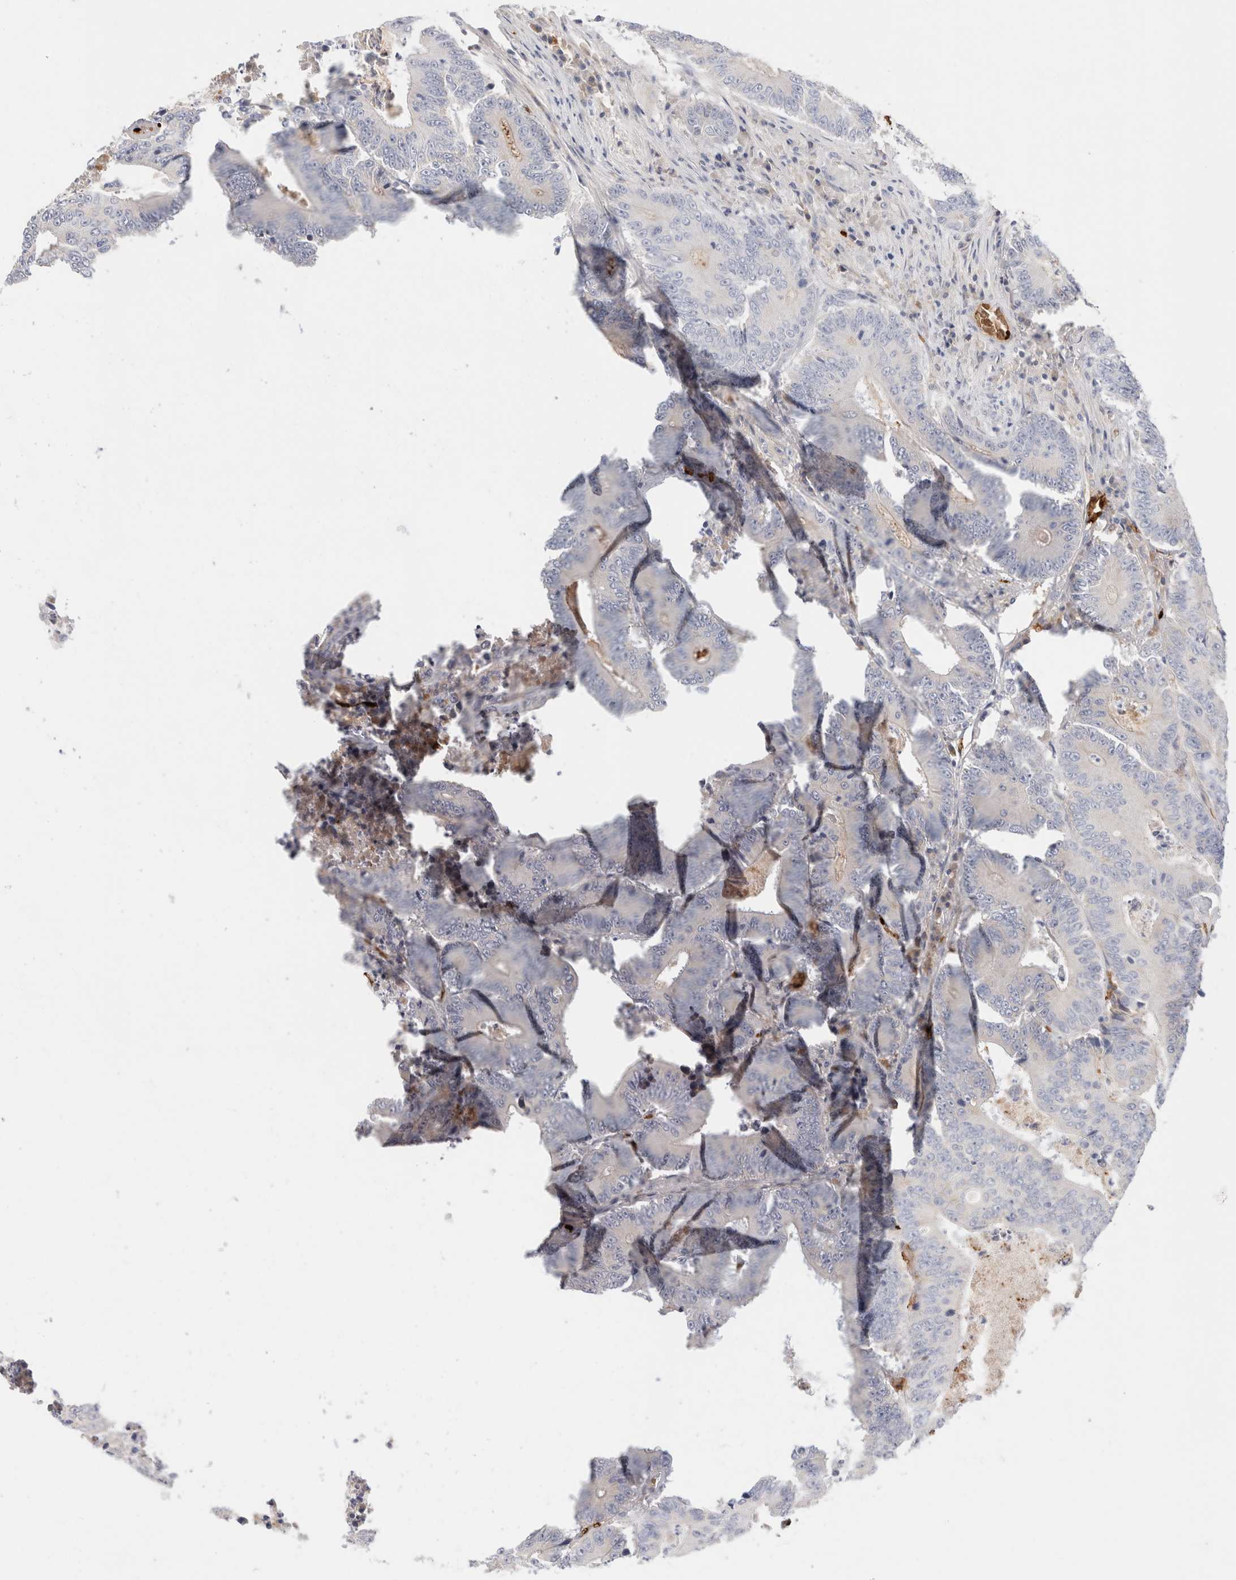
{"staining": {"intensity": "negative", "quantity": "none", "location": "none"}, "tissue": "colorectal cancer", "cell_type": "Tumor cells", "image_type": "cancer", "snomed": [{"axis": "morphology", "description": "Adenocarcinoma, NOS"}, {"axis": "topography", "description": "Colon"}], "caption": "There is no significant expression in tumor cells of colorectal adenocarcinoma.", "gene": "MST1", "patient": {"sex": "male", "age": 83}}